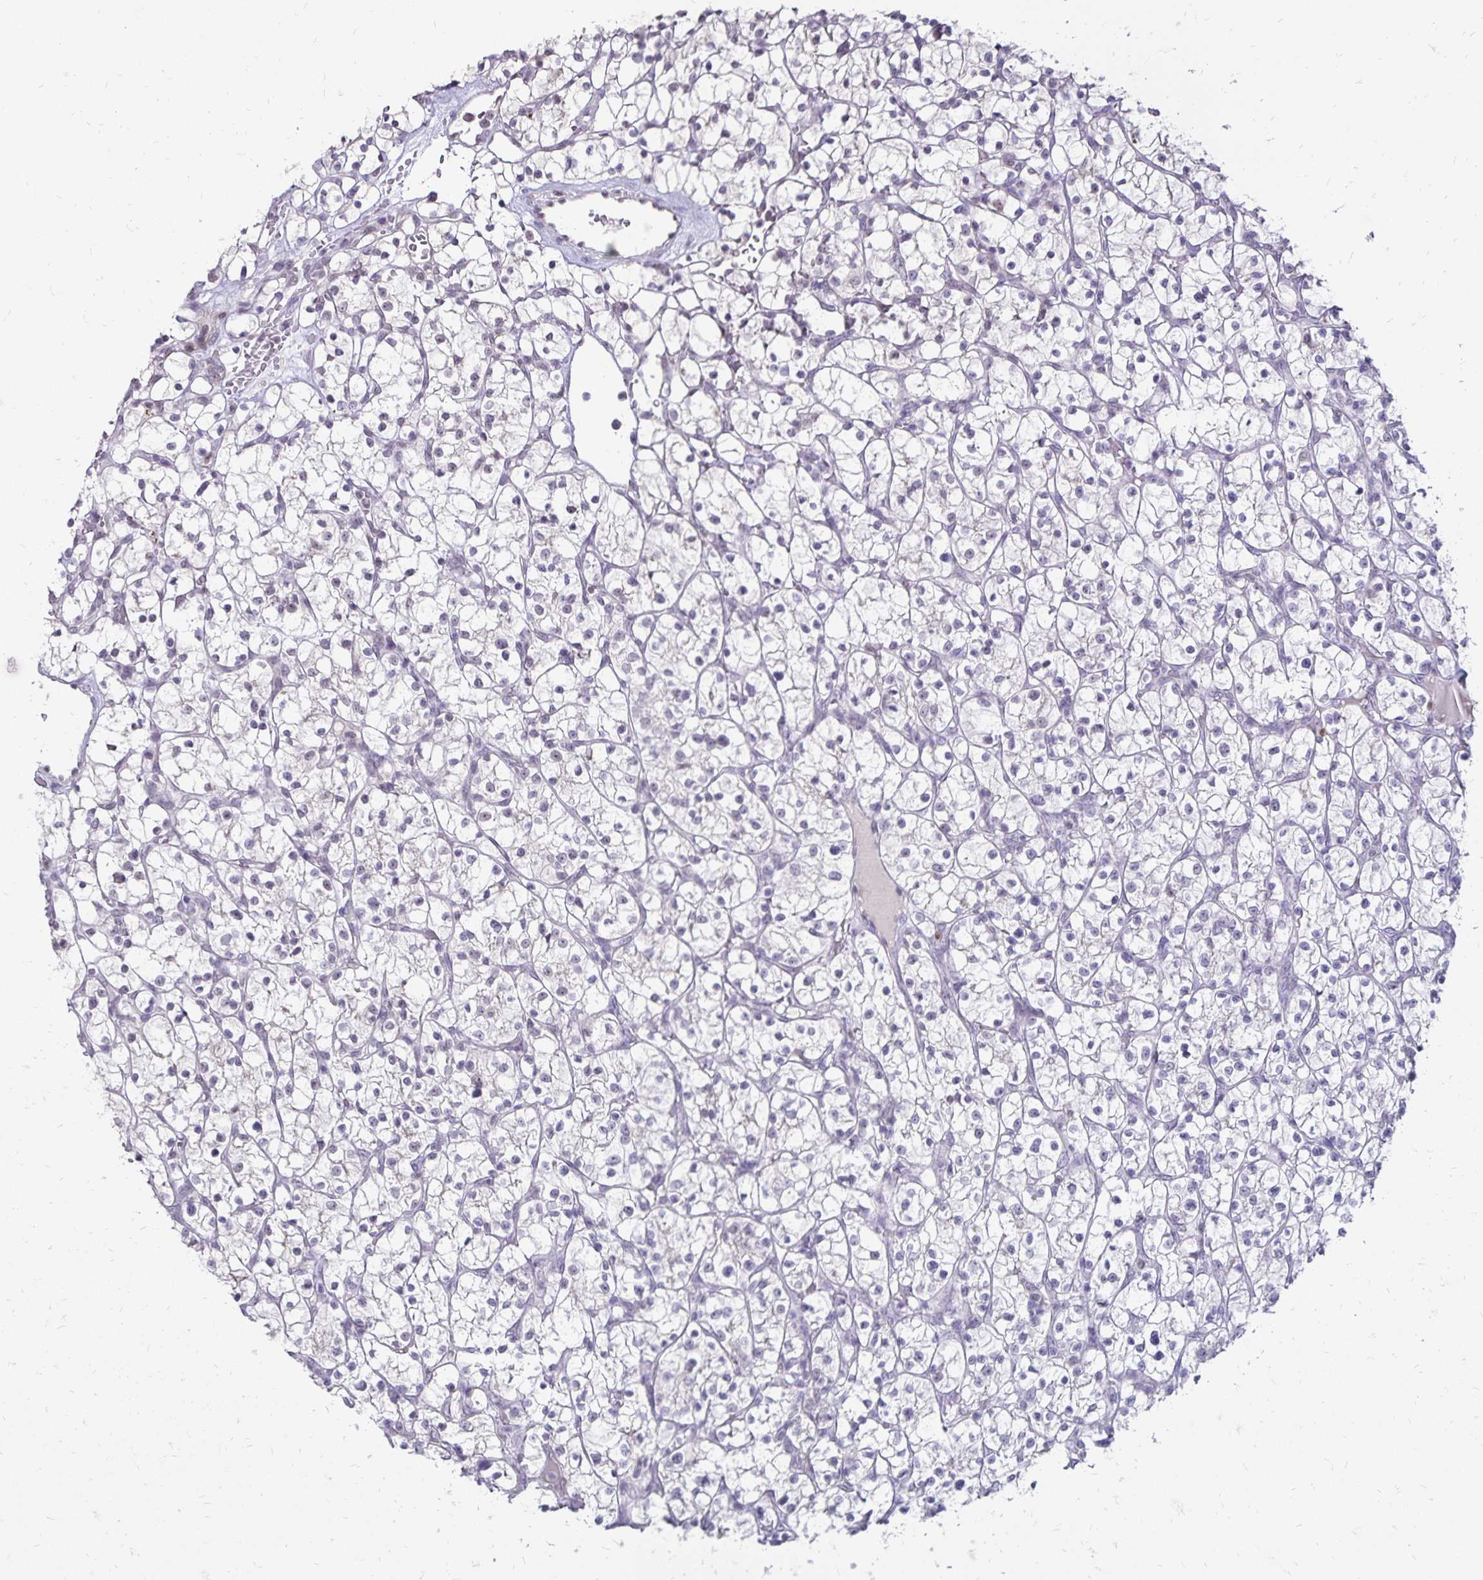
{"staining": {"intensity": "negative", "quantity": "none", "location": "none"}, "tissue": "renal cancer", "cell_type": "Tumor cells", "image_type": "cancer", "snomed": [{"axis": "morphology", "description": "Adenocarcinoma, NOS"}, {"axis": "topography", "description": "Kidney"}], "caption": "A histopathology image of human adenocarcinoma (renal) is negative for staining in tumor cells.", "gene": "POLB", "patient": {"sex": "female", "age": 64}}